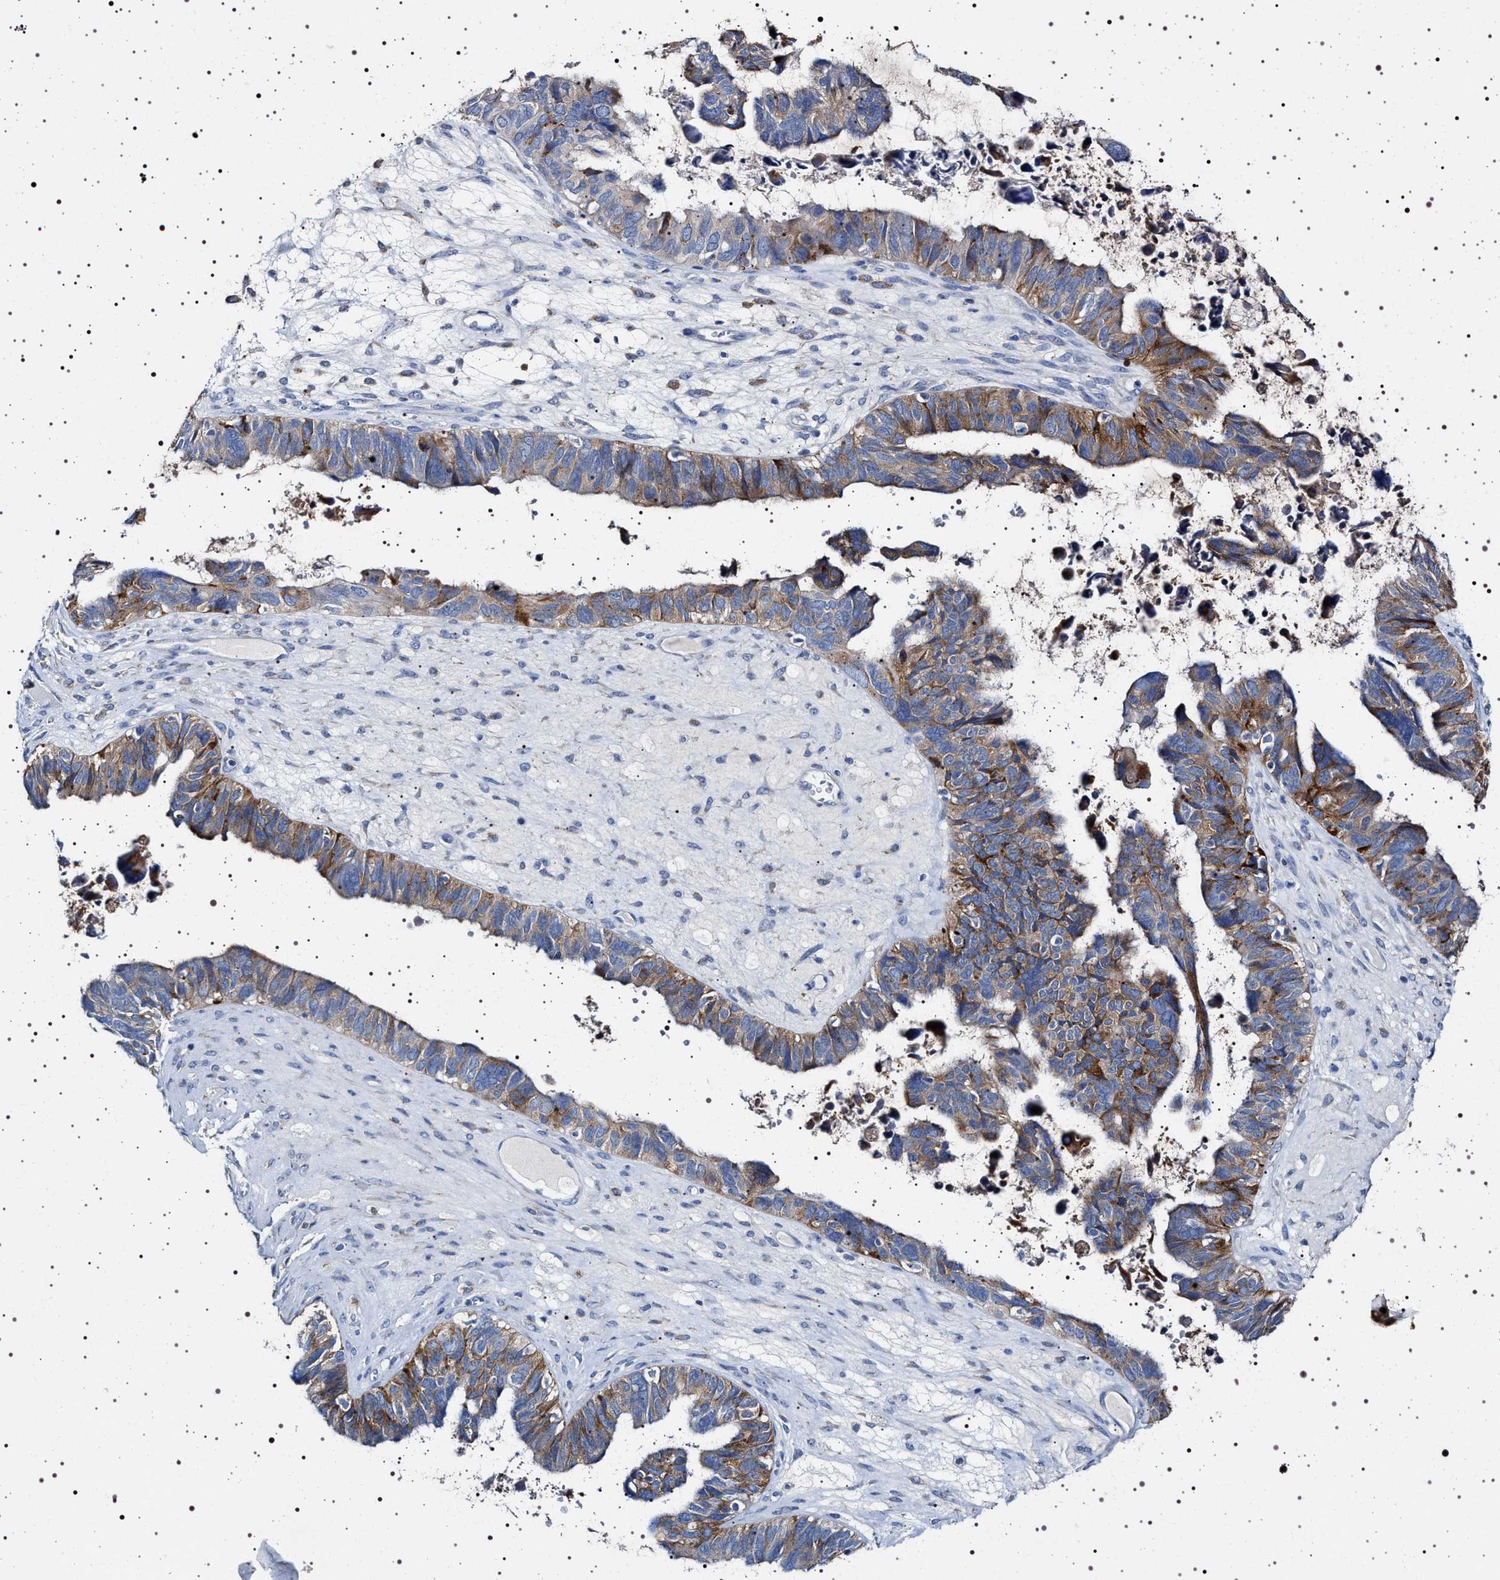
{"staining": {"intensity": "moderate", "quantity": ">75%", "location": "cytoplasmic/membranous"}, "tissue": "ovarian cancer", "cell_type": "Tumor cells", "image_type": "cancer", "snomed": [{"axis": "morphology", "description": "Cystadenocarcinoma, serous, NOS"}, {"axis": "topography", "description": "Ovary"}], "caption": "A brown stain highlights moderate cytoplasmic/membranous expression of a protein in serous cystadenocarcinoma (ovarian) tumor cells. (DAB IHC with brightfield microscopy, high magnification).", "gene": "NAALADL2", "patient": {"sex": "female", "age": 79}}